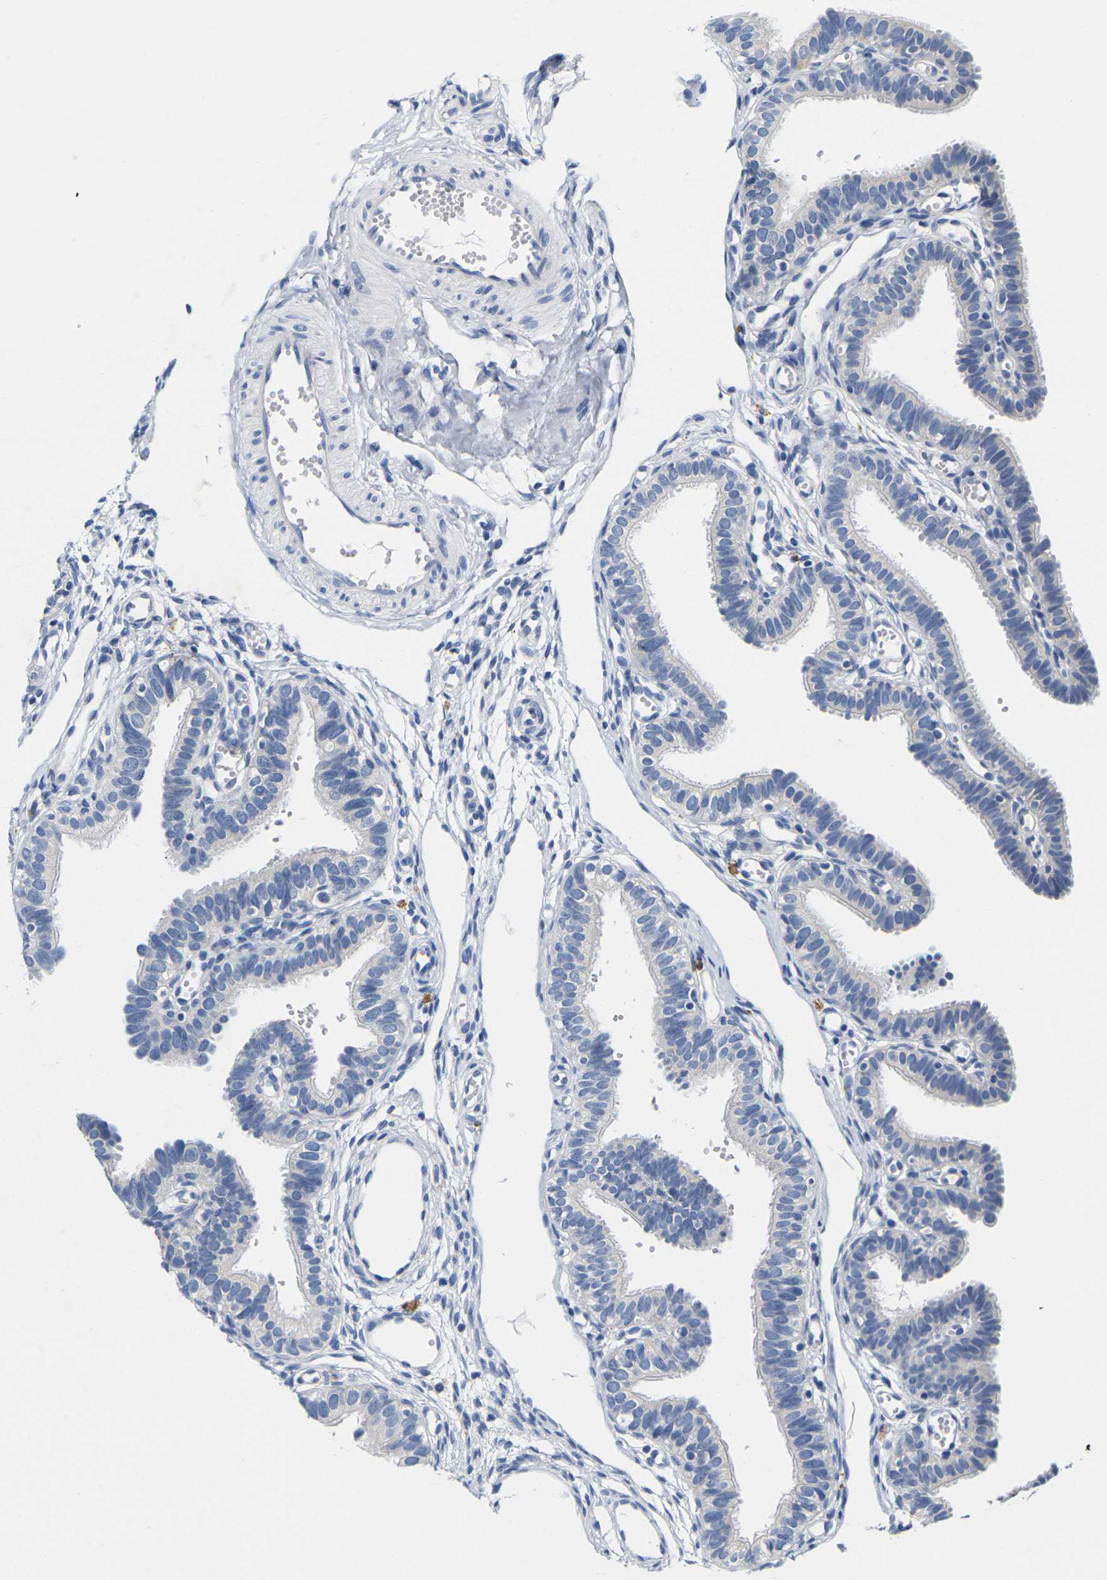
{"staining": {"intensity": "negative", "quantity": "none", "location": "none"}, "tissue": "fallopian tube", "cell_type": "Glandular cells", "image_type": "normal", "snomed": [{"axis": "morphology", "description": "Normal tissue, NOS"}, {"axis": "topography", "description": "Fallopian tube"}, {"axis": "topography", "description": "Placenta"}], "caption": "Glandular cells are negative for brown protein staining in normal fallopian tube. (DAB (3,3'-diaminobenzidine) IHC visualized using brightfield microscopy, high magnification).", "gene": "NOCT", "patient": {"sex": "female", "age": 34}}